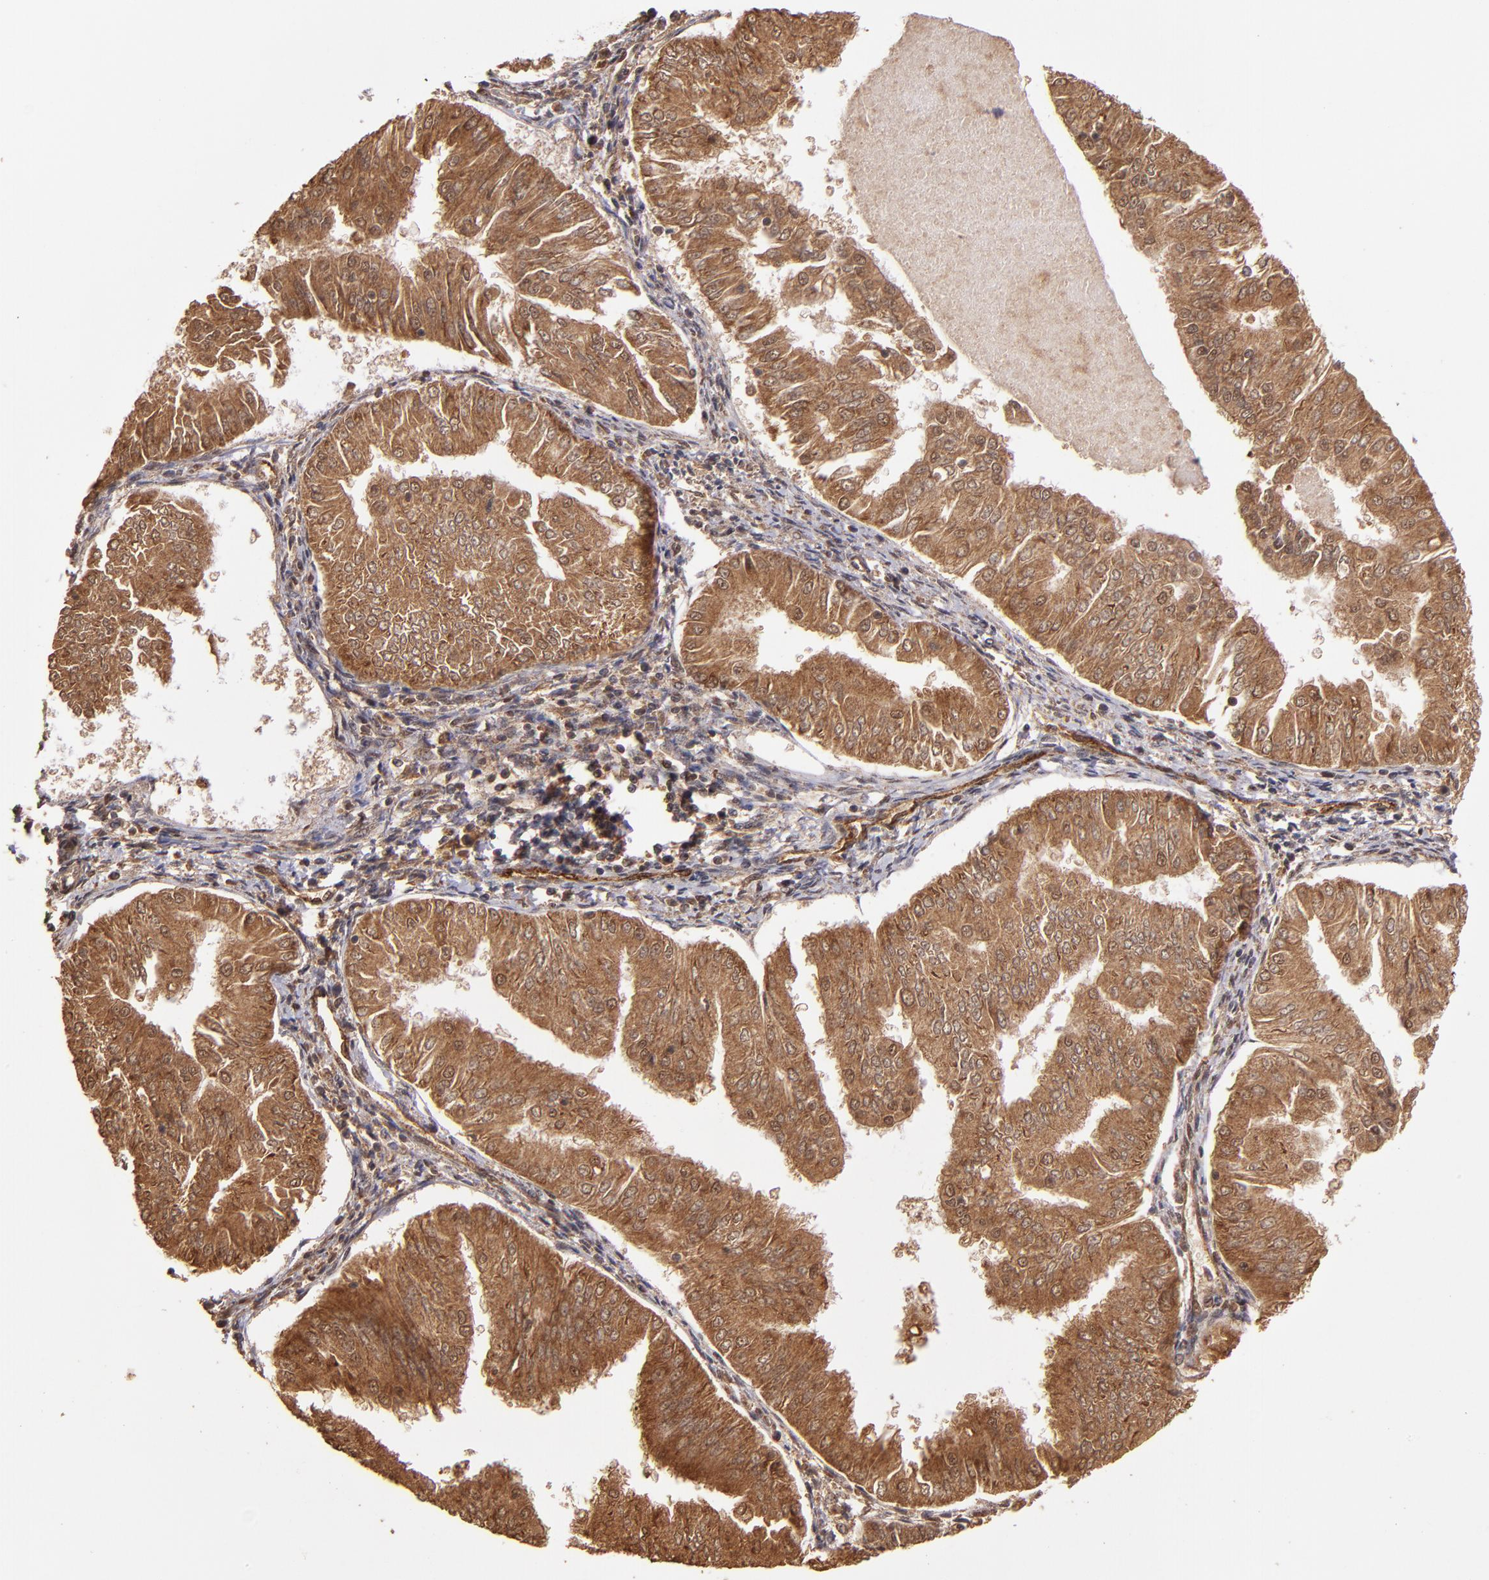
{"staining": {"intensity": "strong", "quantity": ">75%", "location": "cytoplasmic/membranous,nuclear"}, "tissue": "endometrial cancer", "cell_type": "Tumor cells", "image_type": "cancer", "snomed": [{"axis": "morphology", "description": "Adenocarcinoma, NOS"}, {"axis": "topography", "description": "Endometrium"}], "caption": "Strong cytoplasmic/membranous and nuclear positivity for a protein is identified in about >75% of tumor cells of endometrial cancer using immunohistochemistry.", "gene": "RIOK3", "patient": {"sex": "female", "age": 53}}